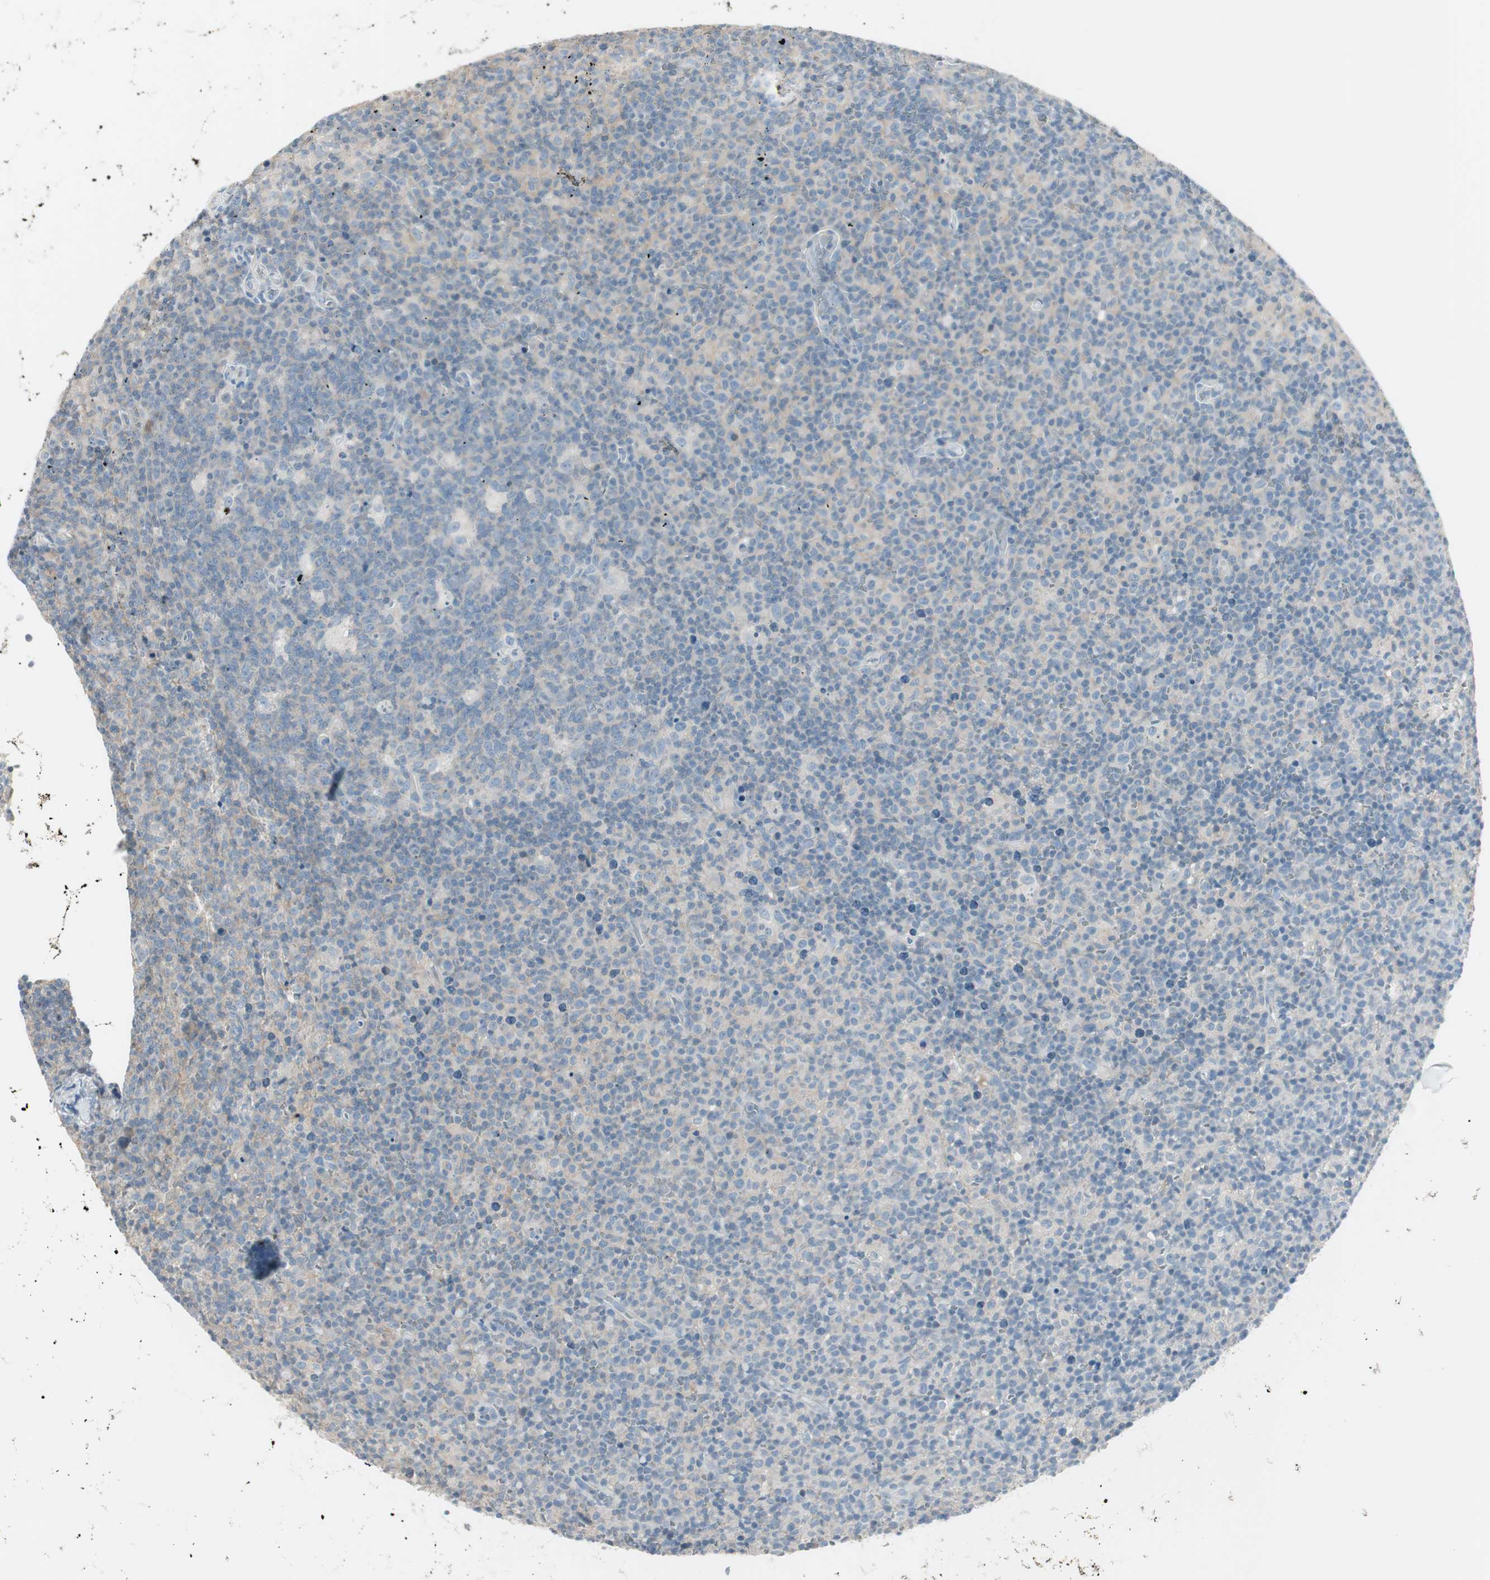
{"staining": {"intensity": "weak", "quantity": "25%-75%", "location": "cytoplasmic/membranous"}, "tissue": "lymph node", "cell_type": "Germinal center cells", "image_type": "normal", "snomed": [{"axis": "morphology", "description": "Normal tissue, NOS"}, {"axis": "morphology", "description": "Inflammation, NOS"}, {"axis": "topography", "description": "Lymph node"}], "caption": "Germinal center cells demonstrate weak cytoplasmic/membranous staining in approximately 25%-75% of cells in benign lymph node.", "gene": "ITLN2", "patient": {"sex": "male", "age": 55}}